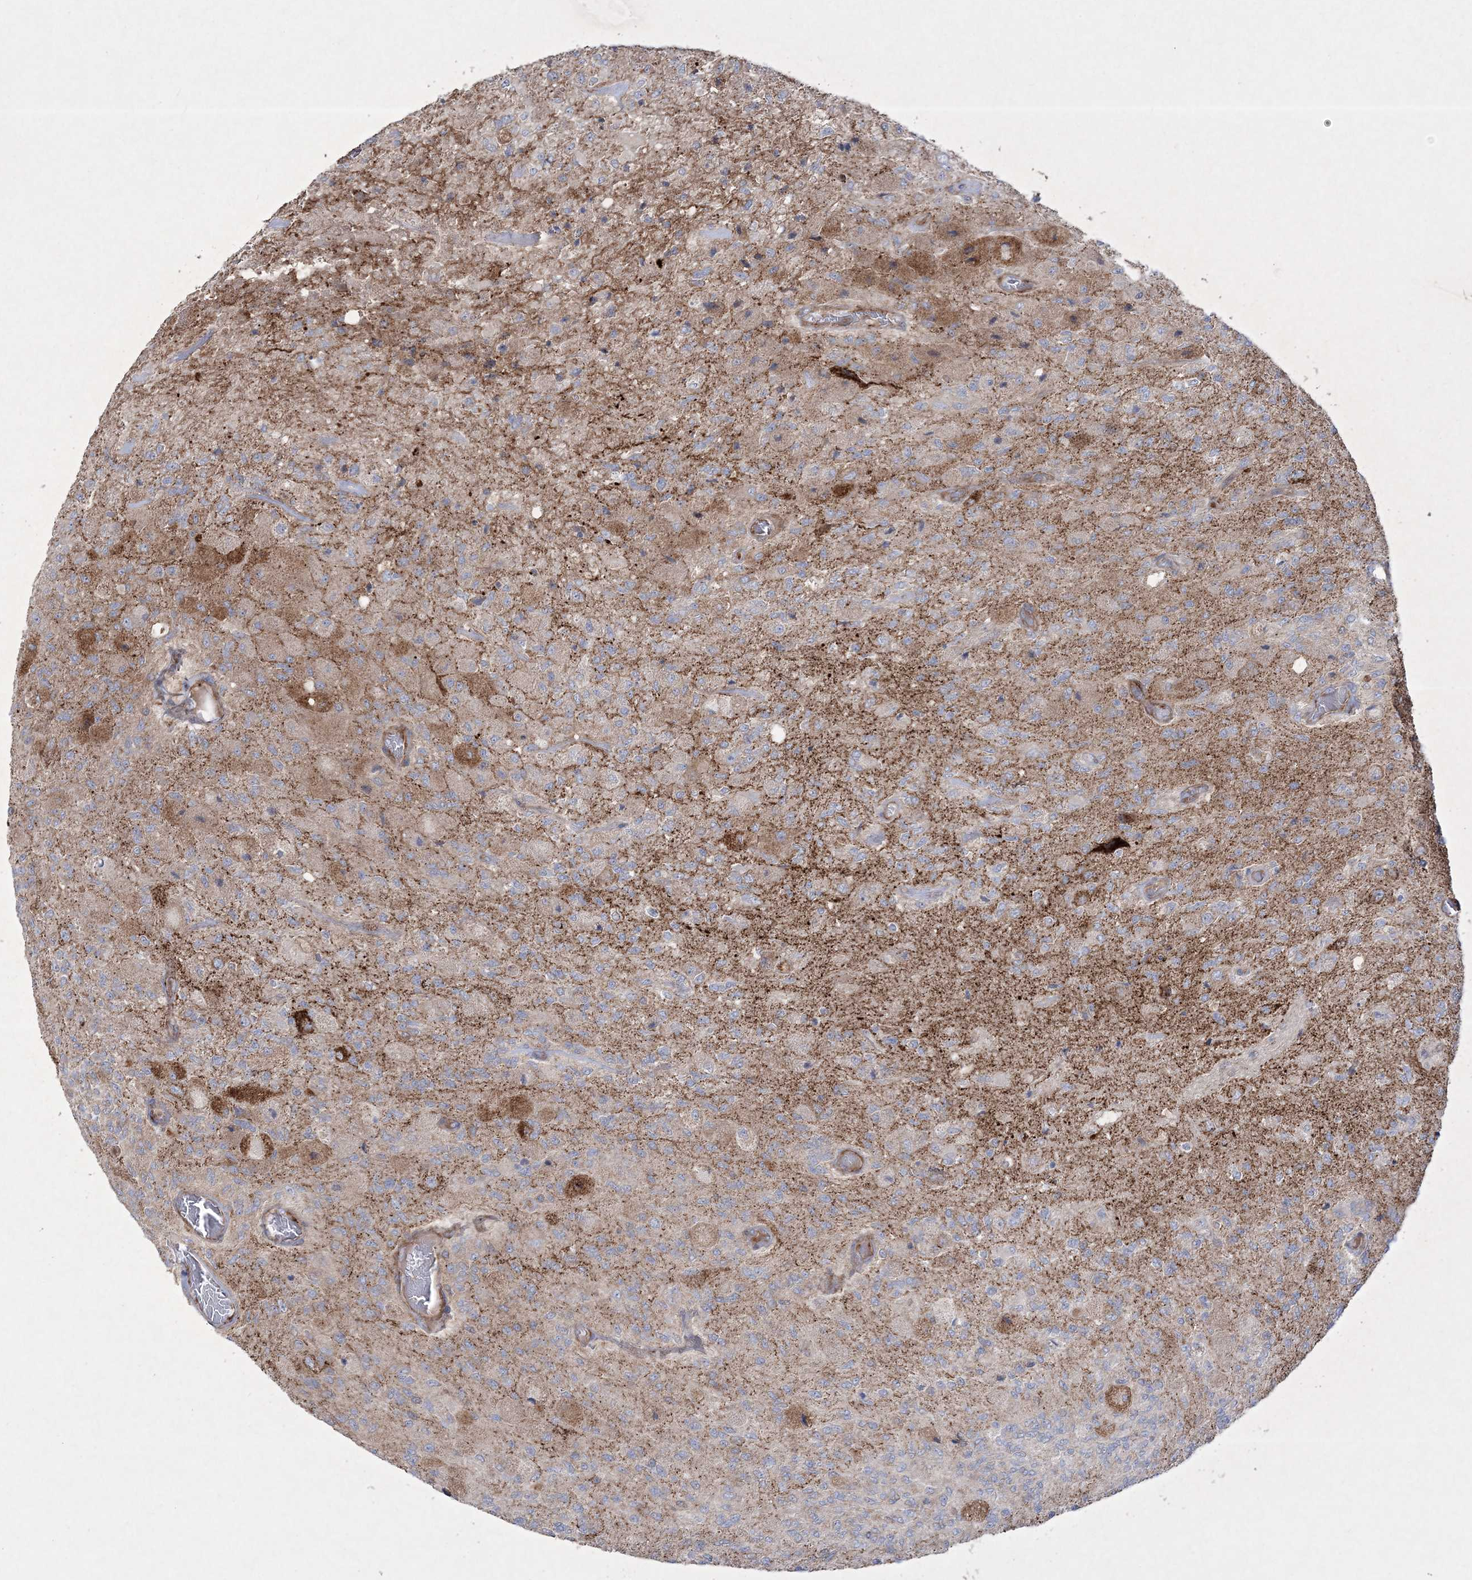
{"staining": {"intensity": "negative", "quantity": "none", "location": "none"}, "tissue": "glioma", "cell_type": "Tumor cells", "image_type": "cancer", "snomed": [{"axis": "morphology", "description": "Normal tissue, NOS"}, {"axis": "morphology", "description": "Glioma, malignant, High grade"}, {"axis": "topography", "description": "Cerebral cortex"}], "caption": "An IHC micrograph of malignant high-grade glioma is shown. There is no staining in tumor cells of malignant high-grade glioma.", "gene": "RICTOR", "patient": {"sex": "male", "age": 77}}